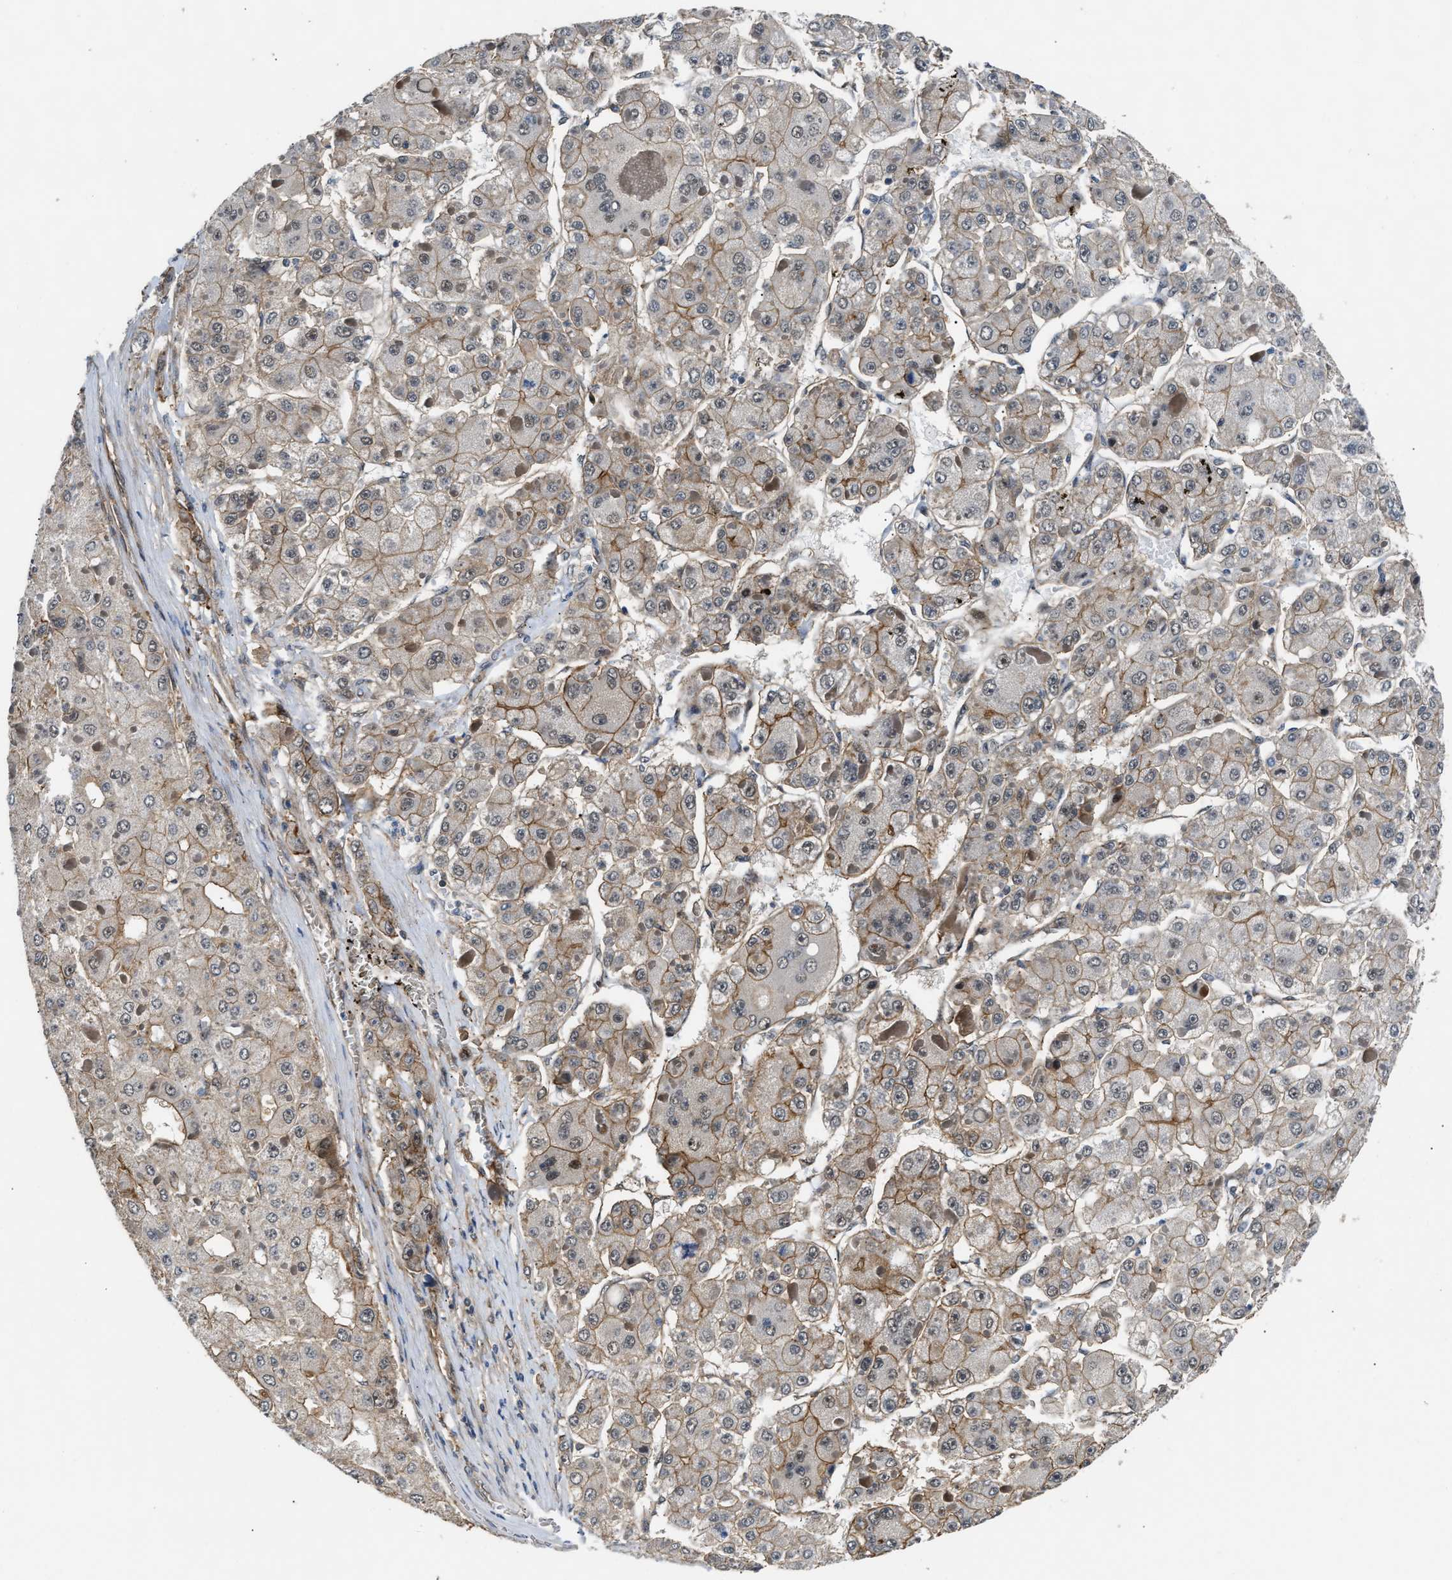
{"staining": {"intensity": "moderate", "quantity": "25%-75%", "location": "cytoplasmic/membranous"}, "tissue": "liver cancer", "cell_type": "Tumor cells", "image_type": "cancer", "snomed": [{"axis": "morphology", "description": "Carcinoma, Hepatocellular, NOS"}, {"axis": "topography", "description": "Liver"}], "caption": "A photomicrograph of human liver cancer (hepatocellular carcinoma) stained for a protein shows moderate cytoplasmic/membranous brown staining in tumor cells.", "gene": "COPS2", "patient": {"sex": "female", "age": 73}}